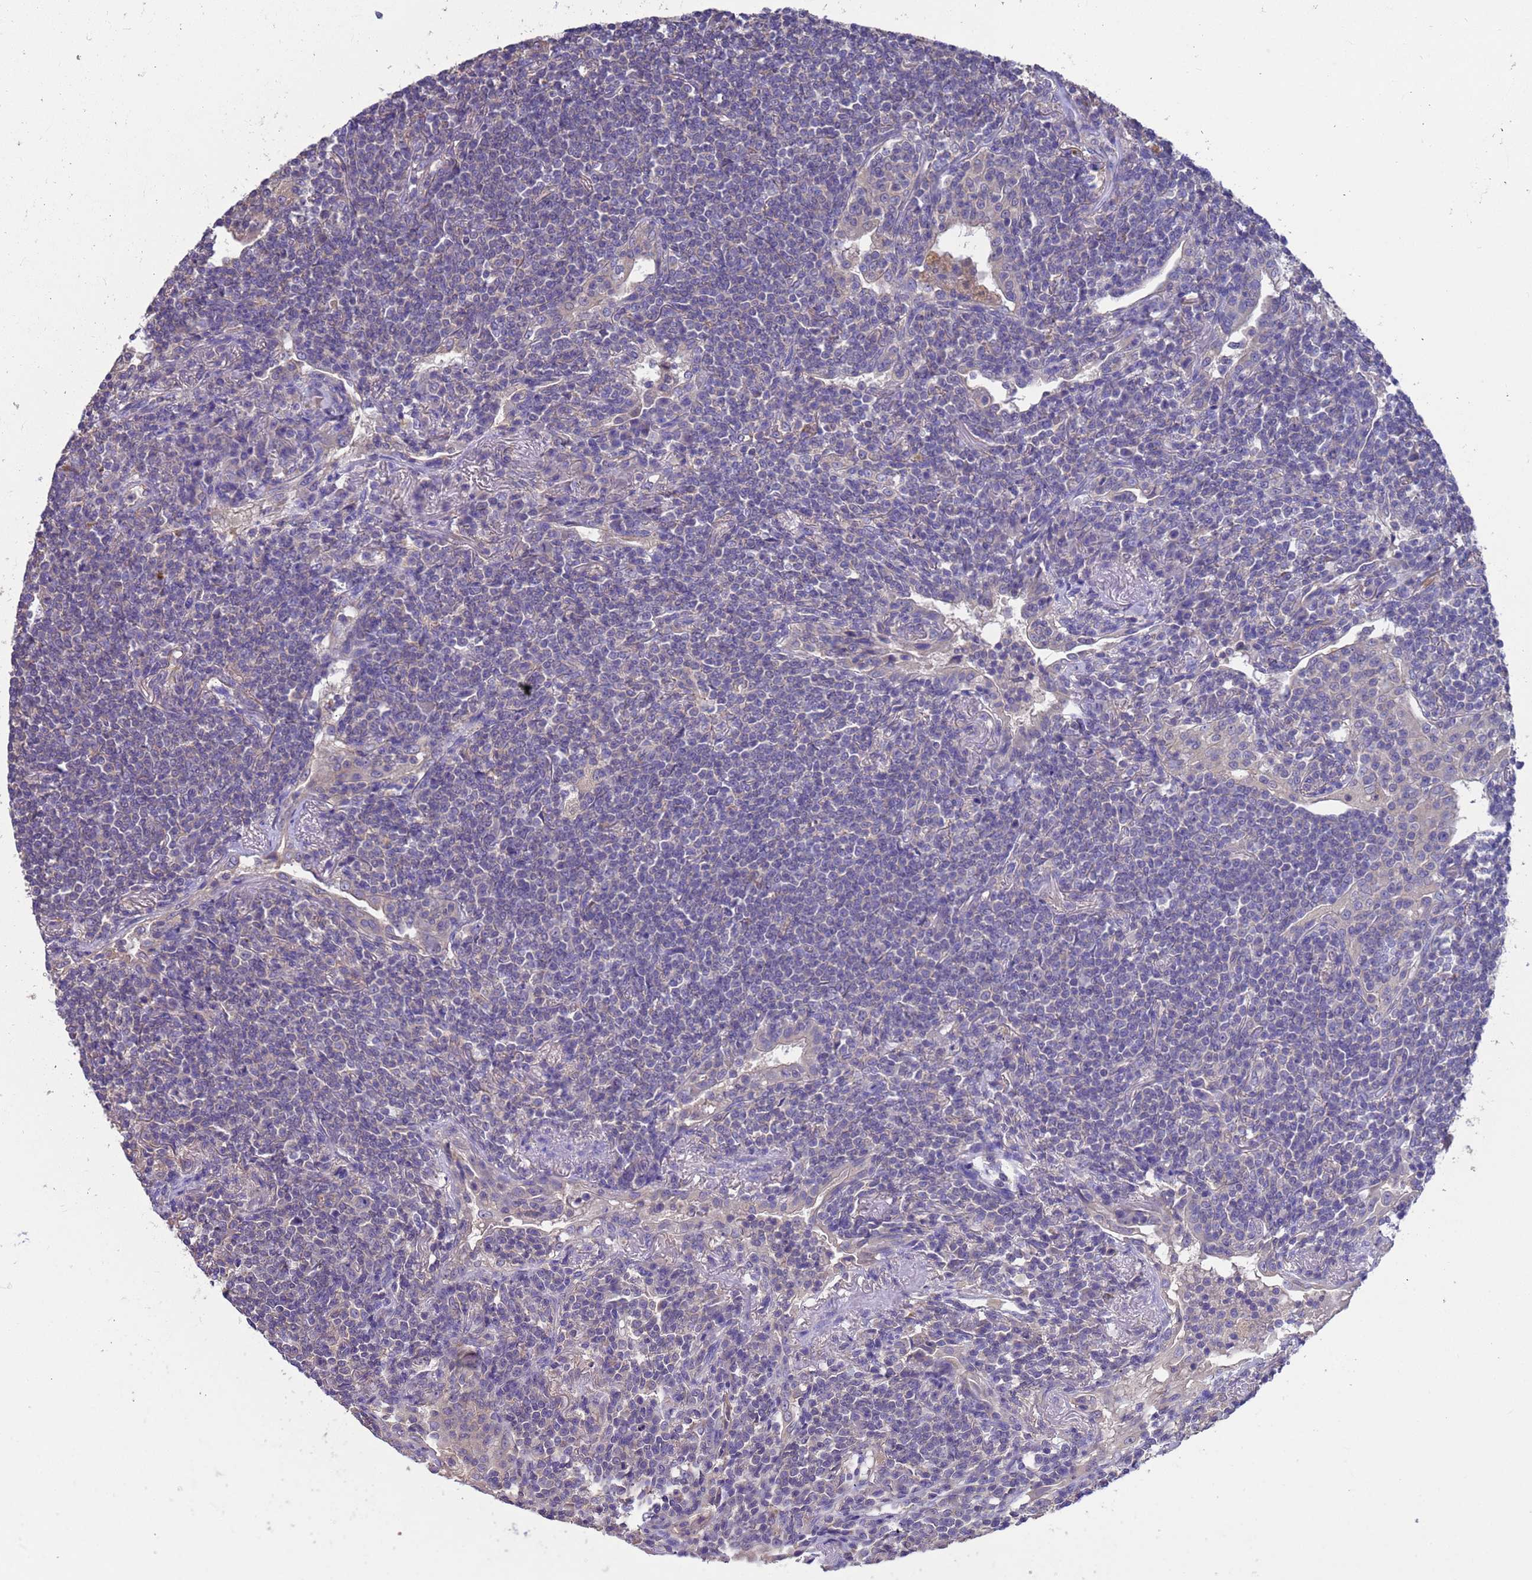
{"staining": {"intensity": "negative", "quantity": "none", "location": "none"}, "tissue": "lymphoma", "cell_type": "Tumor cells", "image_type": "cancer", "snomed": [{"axis": "morphology", "description": "Malignant lymphoma, non-Hodgkin's type, Low grade"}, {"axis": "topography", "description": "Lung"}], "caption": "Protein analysis of lymphoma shows no significant positivity in tumor cells.", "gene": "SRL", "patient": {"sex": "female", "age": 71}}